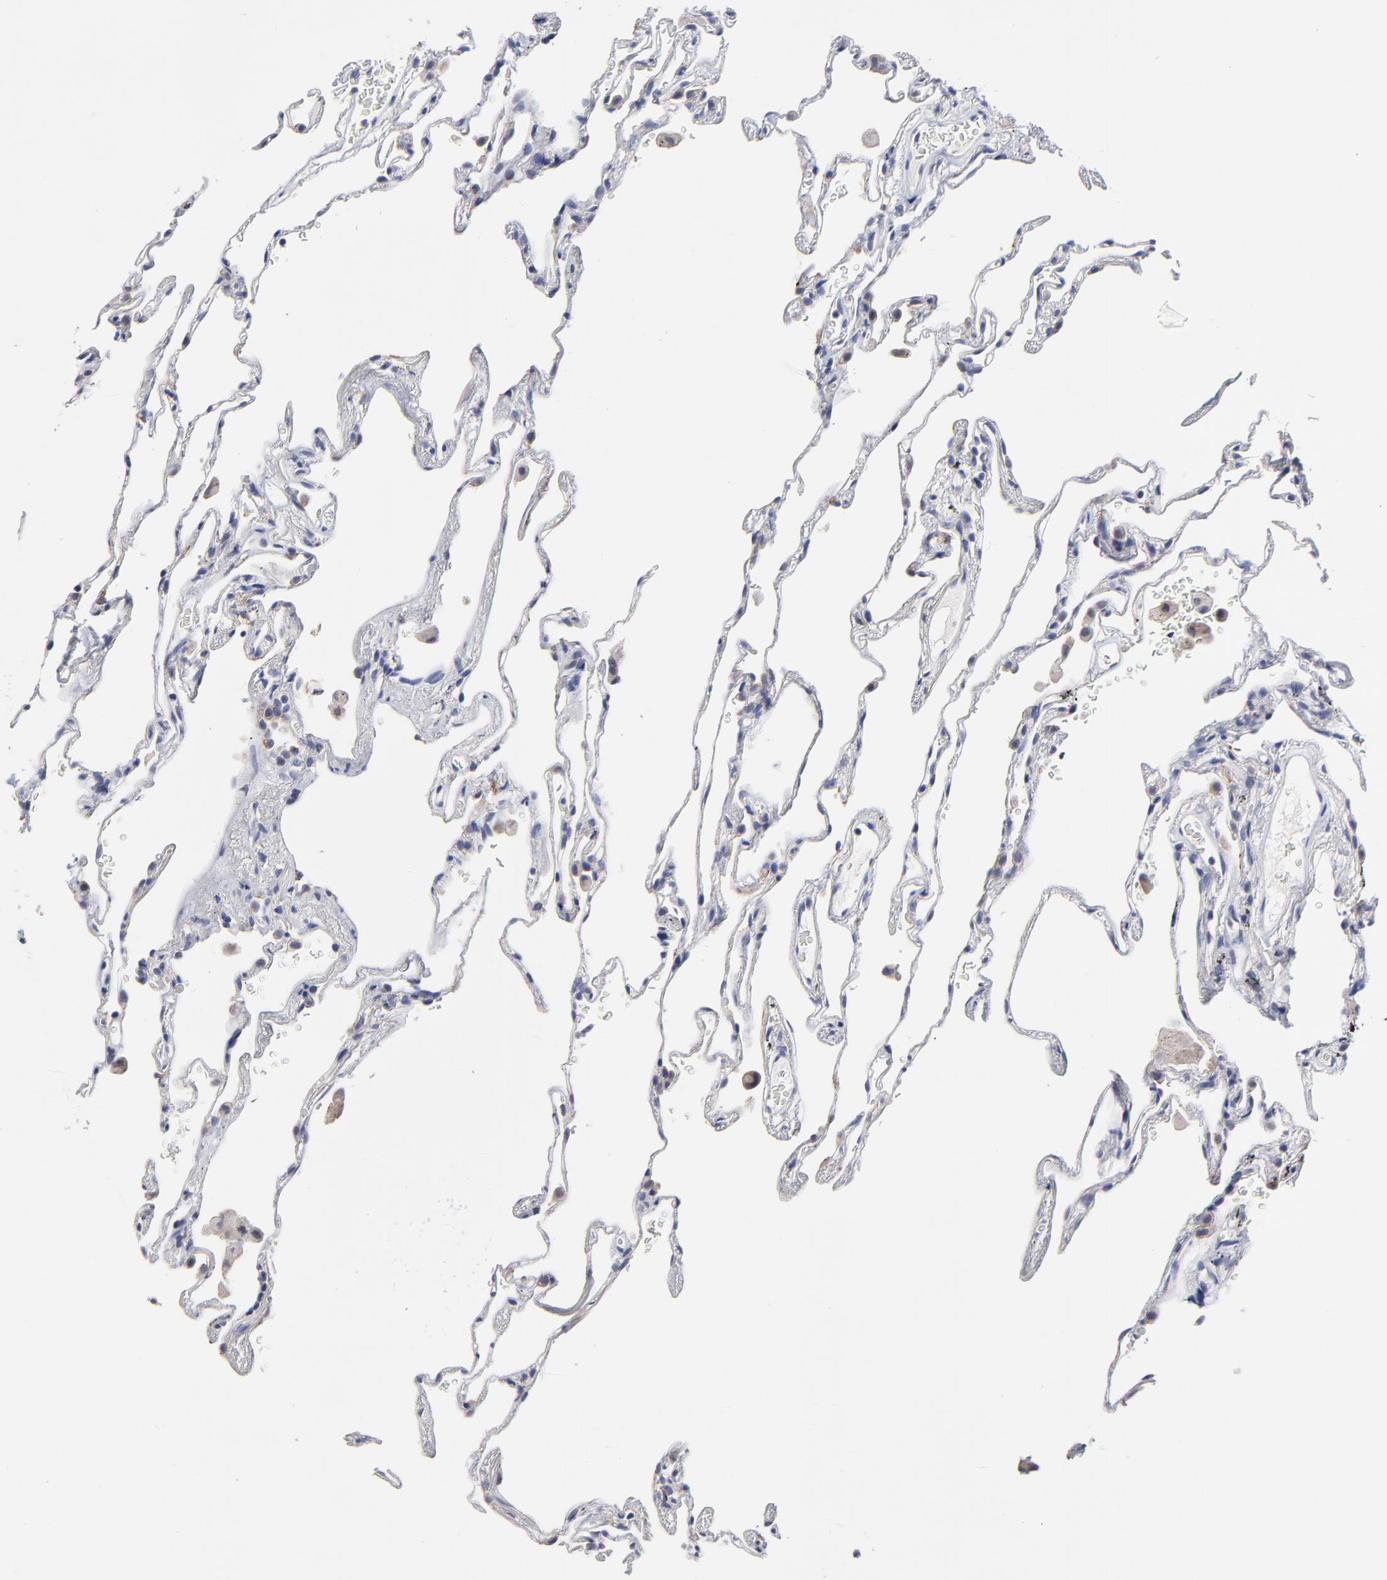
{"staining": {"intensity": "negative", "quantity": "none", "location": "none"}, "tissue": "lung", "cell_type": "Alveolar cells", "image_type": "normal", "snomed": [{"axis": "morphology", "description": "Normal tissue, NOS"}, {"axis": "morphology", "description": "Inflammation, NOS"}, {"axis": "topography", "description": "Lung"}], "caption": "This is a histopathology image of immunohistochemistry (IHC) staining of benign lung, which shows no staining in alveolar cells.", "gene": "CXADR", "patient": {"sex": "male", "age": 69}}